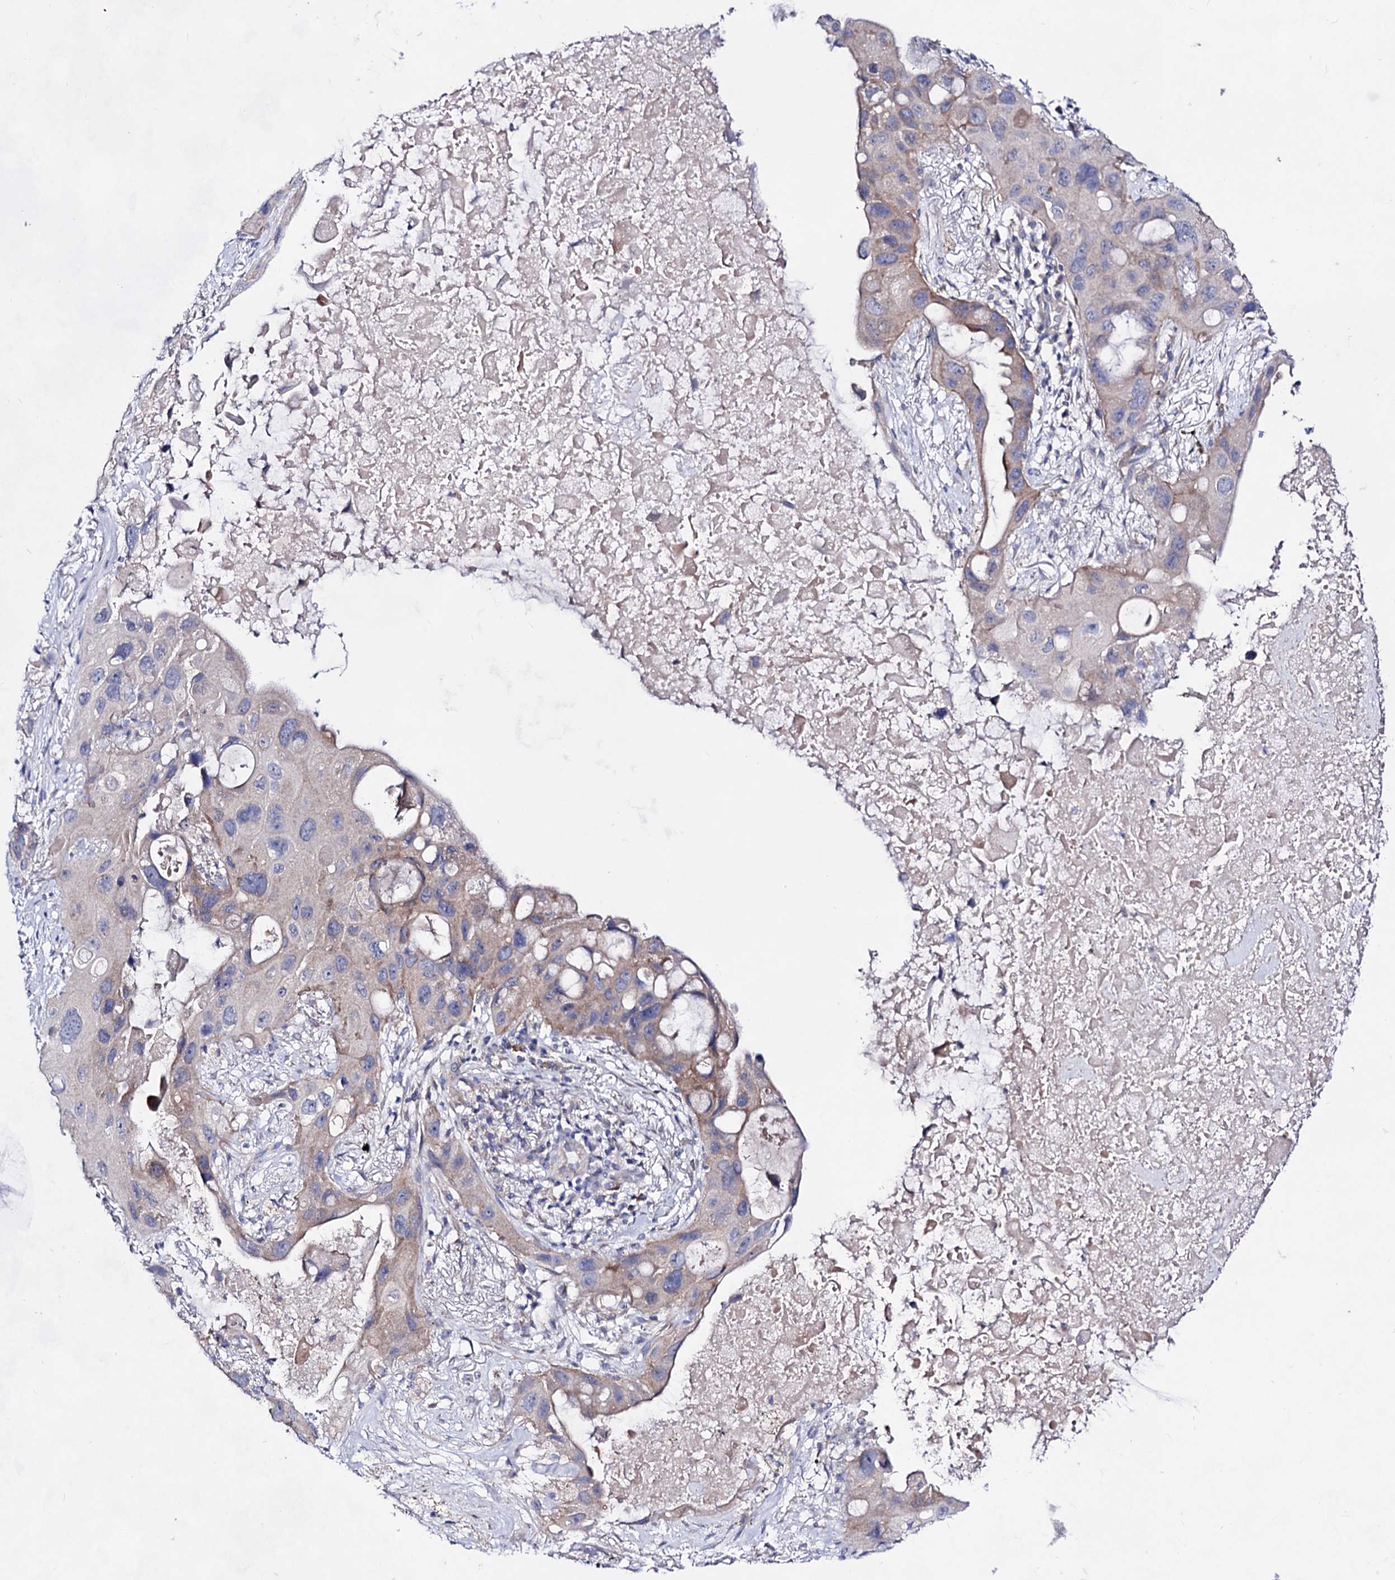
{"staining": {"intensity": "weak", "quantity": "<25%", "location": "cytoplasmic/membranous"}, "tissue": "lung cancer", "cell_type": "Tumor cells", "image_type": "cancer", "snomed": [{"axis": "morphology", "description": "Squamous cell carcinoma, NOS"}, {"axis": "topography", "description": "Lung"}], "caption": "Tumor cells are negative for brown protein staining in lung cancer (squamous cell carcinoma). Brightfield microscopy of immunohistochemistry (IHC) stained with DAB (brown) and hematoxylin (blue), captured at high magnification.", "gene": "PLIN1", "patient": {"sex": "female", "age": 73}}